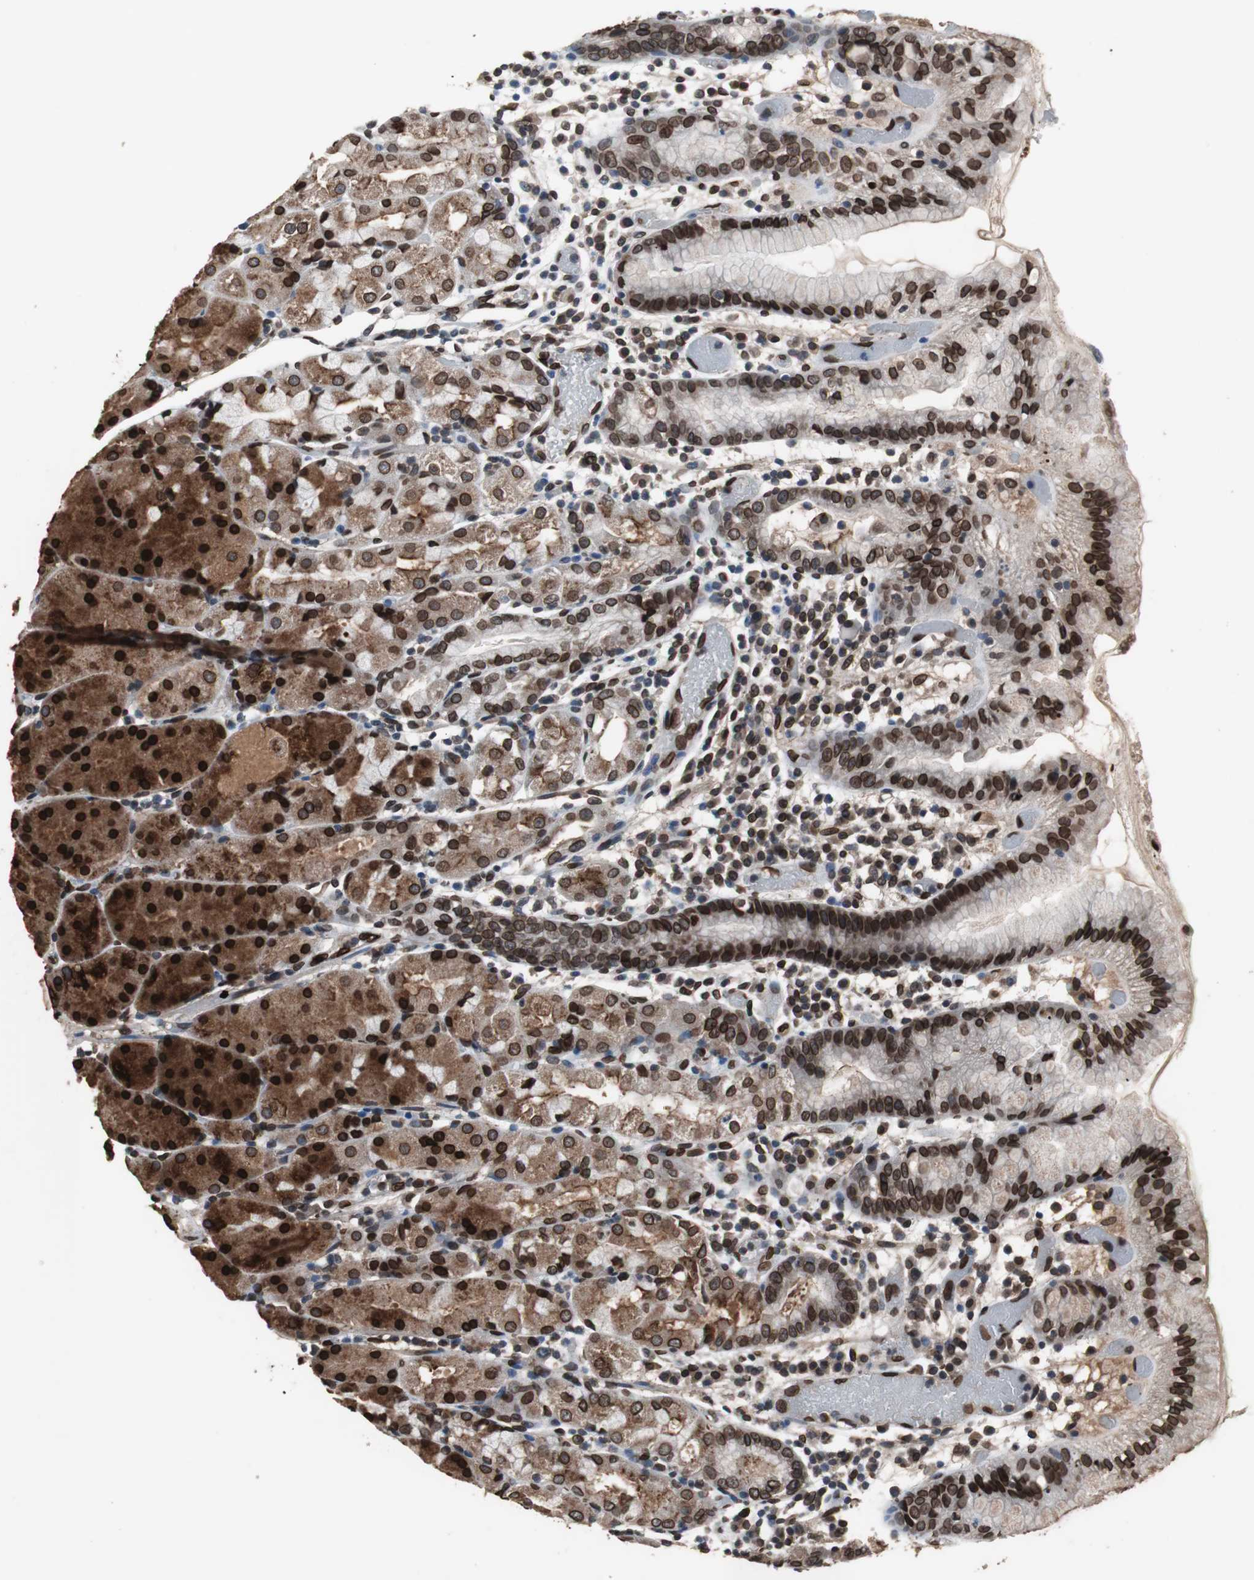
{"staining": {"intensity": "strong", "quantity": ">75%", "location": "cytoplasmic/membranous,nuclear"}, "tissue": "stomach", "cell_type": "Glandular cells", "image_type": "normal", "snomed": [{"axis": "morphology", "description": "Normal tissue, NOS"}, {"axis": "topography", "description": "Stomach"}, {"axis": "topography", "description": "Stomach, lower"}], "caption": "A high amount of strong cytoplasmic/membranous,nuclear expression is identified in about >75% of glandular cells in unremarkable stomach. Immunohistochemistry stains the protein of interest in brown and the nuclei are stained blue.", "gene": "LMNA", "patient": {"sex": "female", "age": 75}}